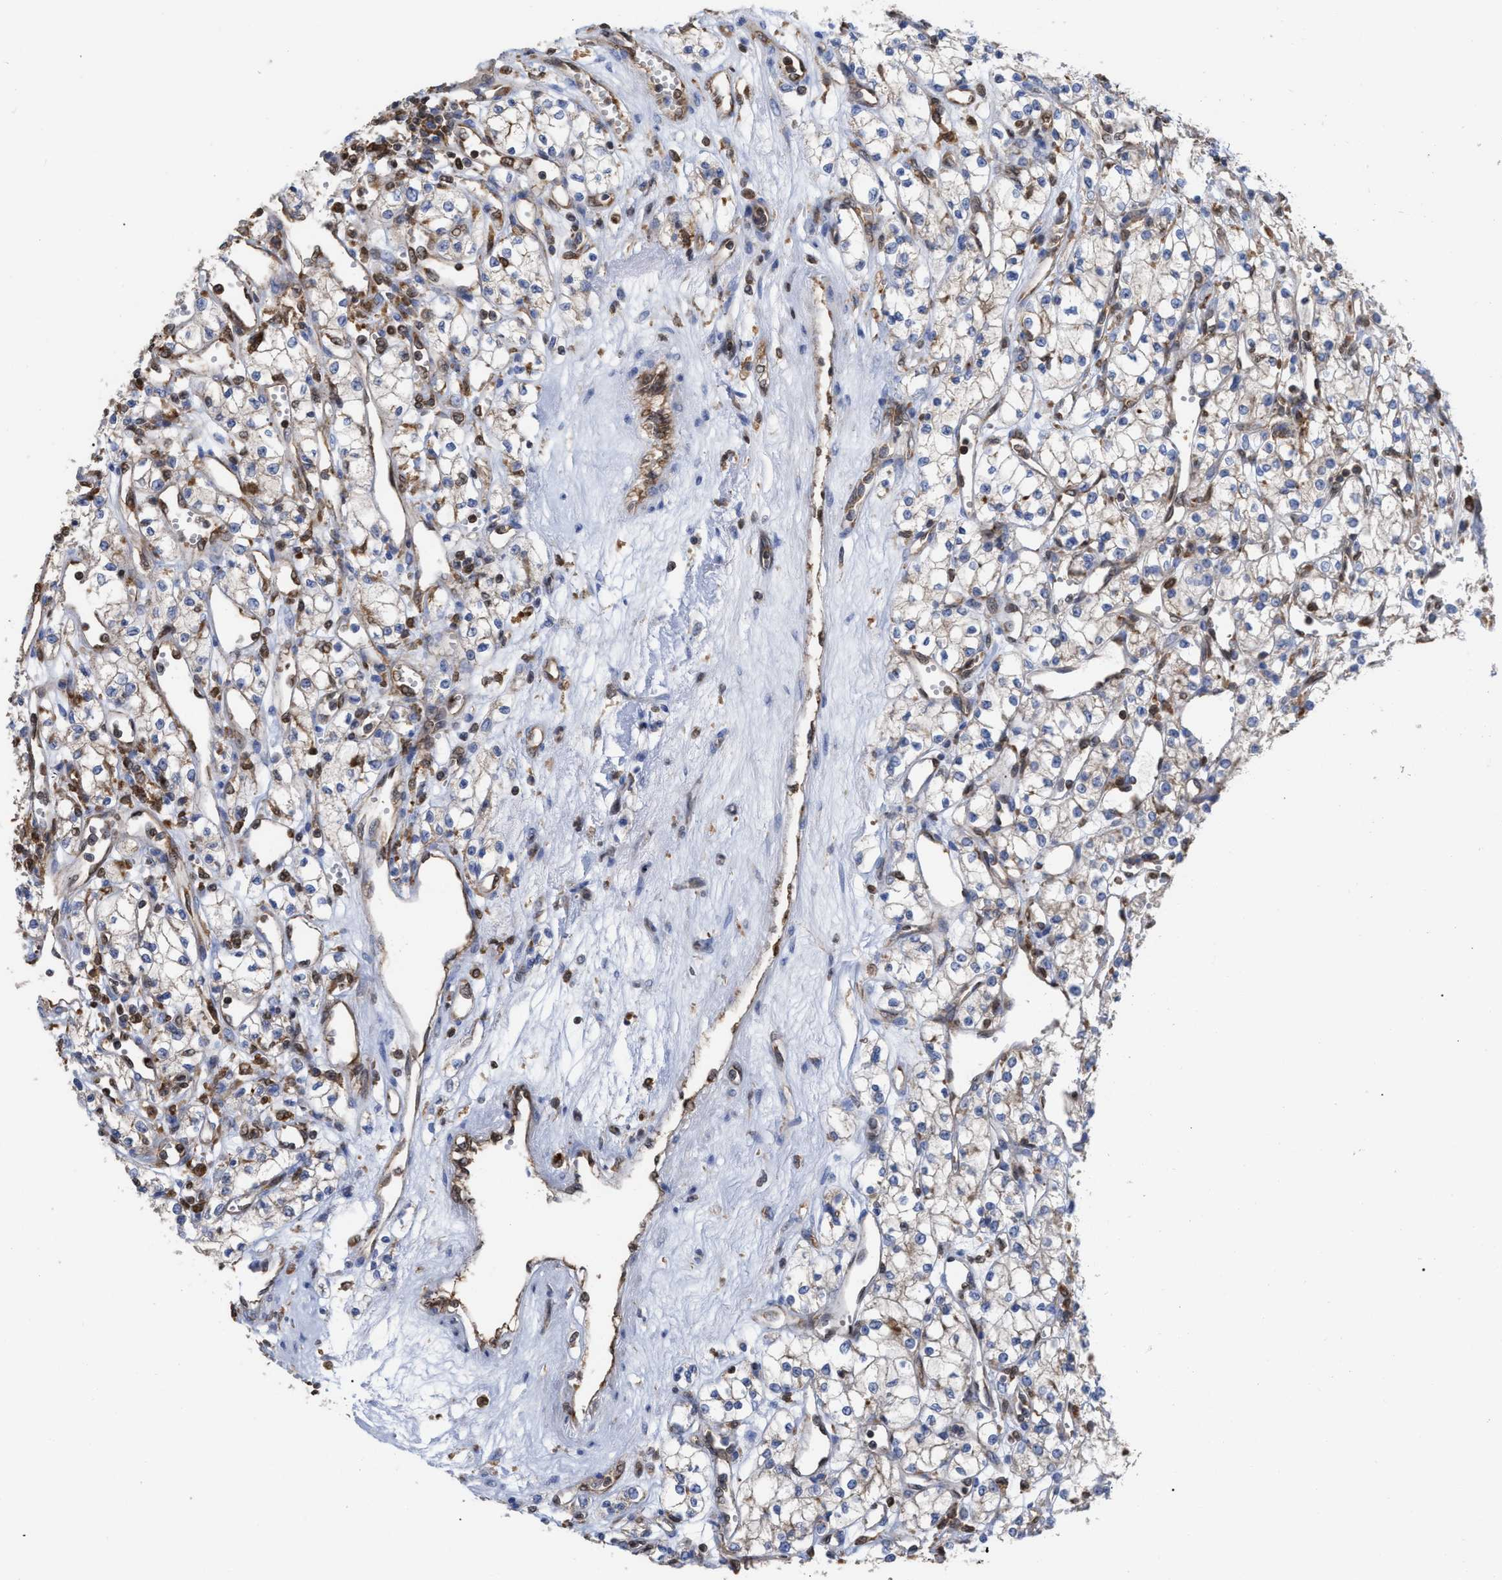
{"staining": {"intensity": "weak", "quantity": ">75%", "location": "cytoplasmic/membranous"}, "tissue": "renal cancer", "cell_type": "Tumor cells", "image_type": "cancer", "snomed": [{"axis": "morphology", "description": "Adenocarcinoma, NOS"}, {"axis": "topography", "description": "Kidney"}], "caption": "Human renal cancer stained with a brown dye displays weak cytoplasmic/membranous positive expression in about >75% of tumor cells.", "gene": "GIMAP4", "patient": {"sex": "male", "age": 59}}